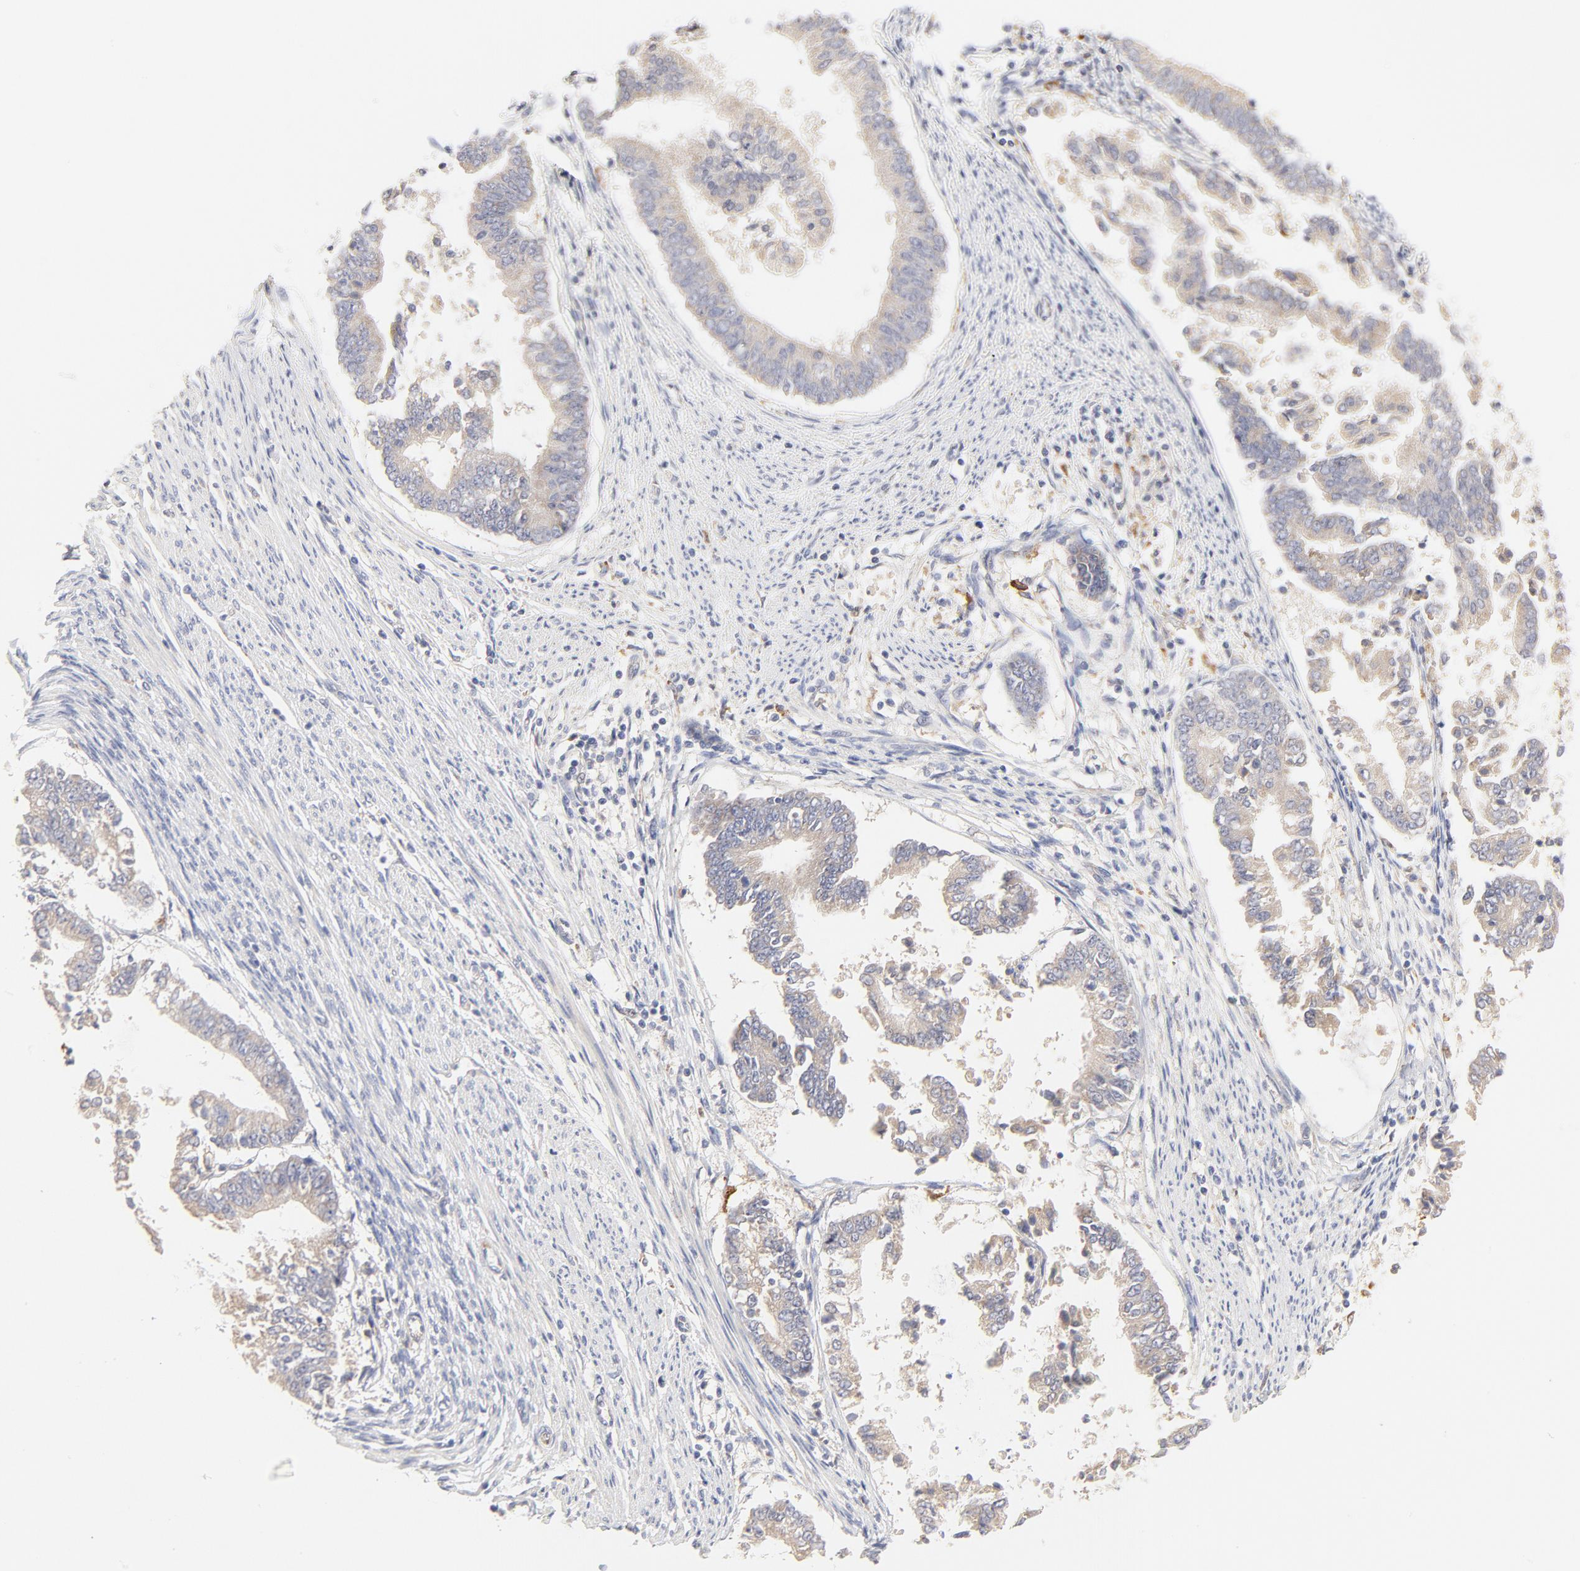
{"staining": {"intensity": "weak", "quantity": ">75%", "location": "cytoplasmic/membranous"}, "tissue": "endometrial cancer", "cell_type": "Tumor cells", "image_type": "cancer", "snomed": [{"axis": "morphology", "description": "Adenocarcinoma, NOS"}, {"axis": "topography", "description": "Endometrium"}], "caption": "Immunohistochemical staining of human endometrial adenocarcinoma reveals low levels of weak cytoplasmic/membranous protein positivity in about >75% of tumor cells. Immunohistochemistry stains the protein of interest in brown and the nuclei are stained blue.", "gene": "MTERF2", "patient": {"sex": "female", "age": 63}}